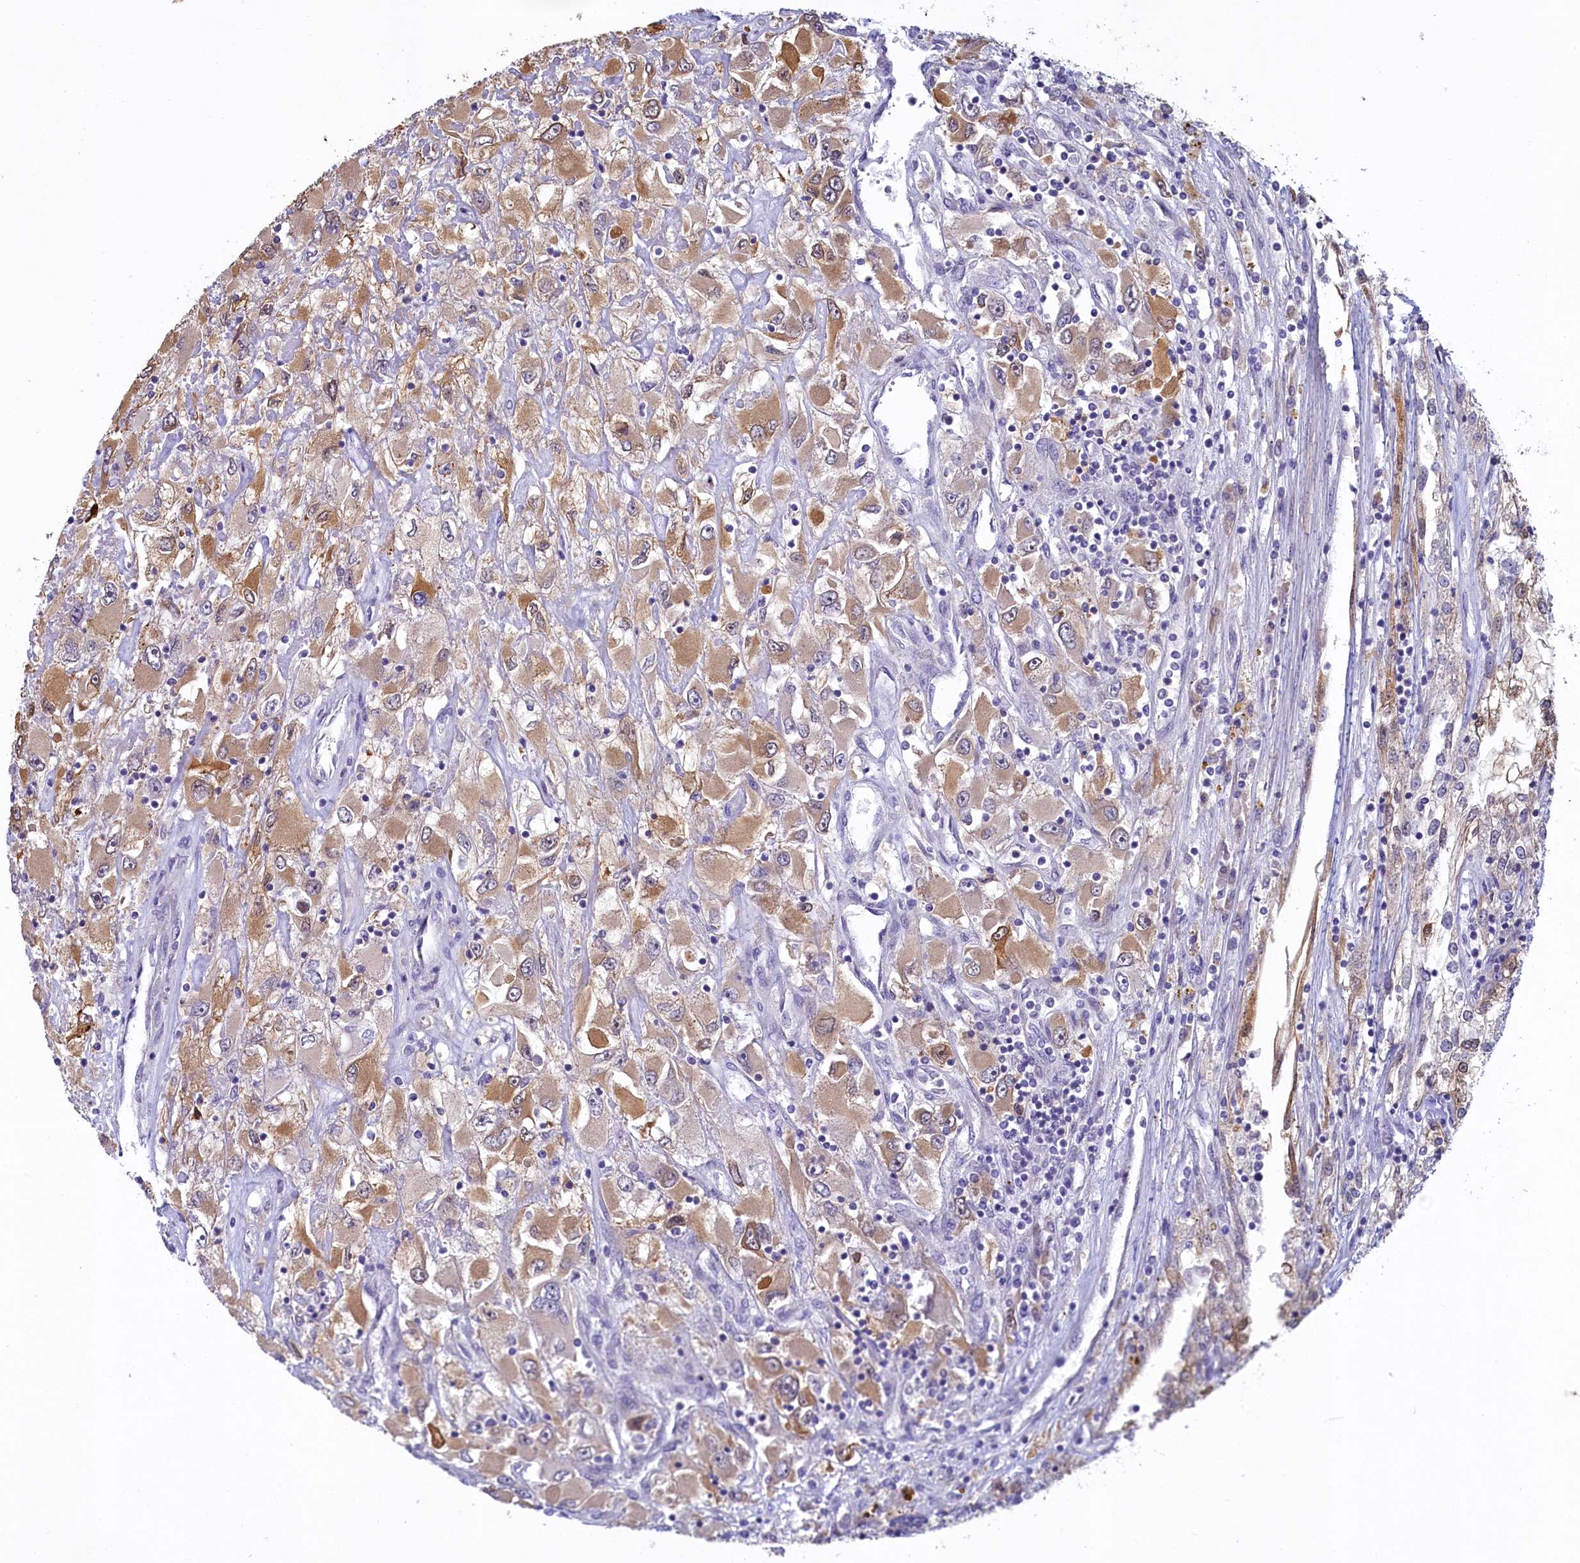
{"staining": {"intensity": "moderate", "quantity": ">75%", "location": "cytoplasmic/membranous,nuclear"}, "tissue": "renal cancer", "cell_type": "Tumor cells", "image_type": "cancer", "snomed": [{"axis": "morphology", "description": "Adenocarcinoma, NOS"}, {"axis": "topography", "description": "Kidney"}], "caption": "IHC histopathology image of renal cancer stained for a protein (brown), which displays medium levels of moderate cytoplasmic/membranous and nuclear expression in about >75% of tumor cells.", "gene": "UCHL3", "patient": {"sex": "female", "age": 52}}